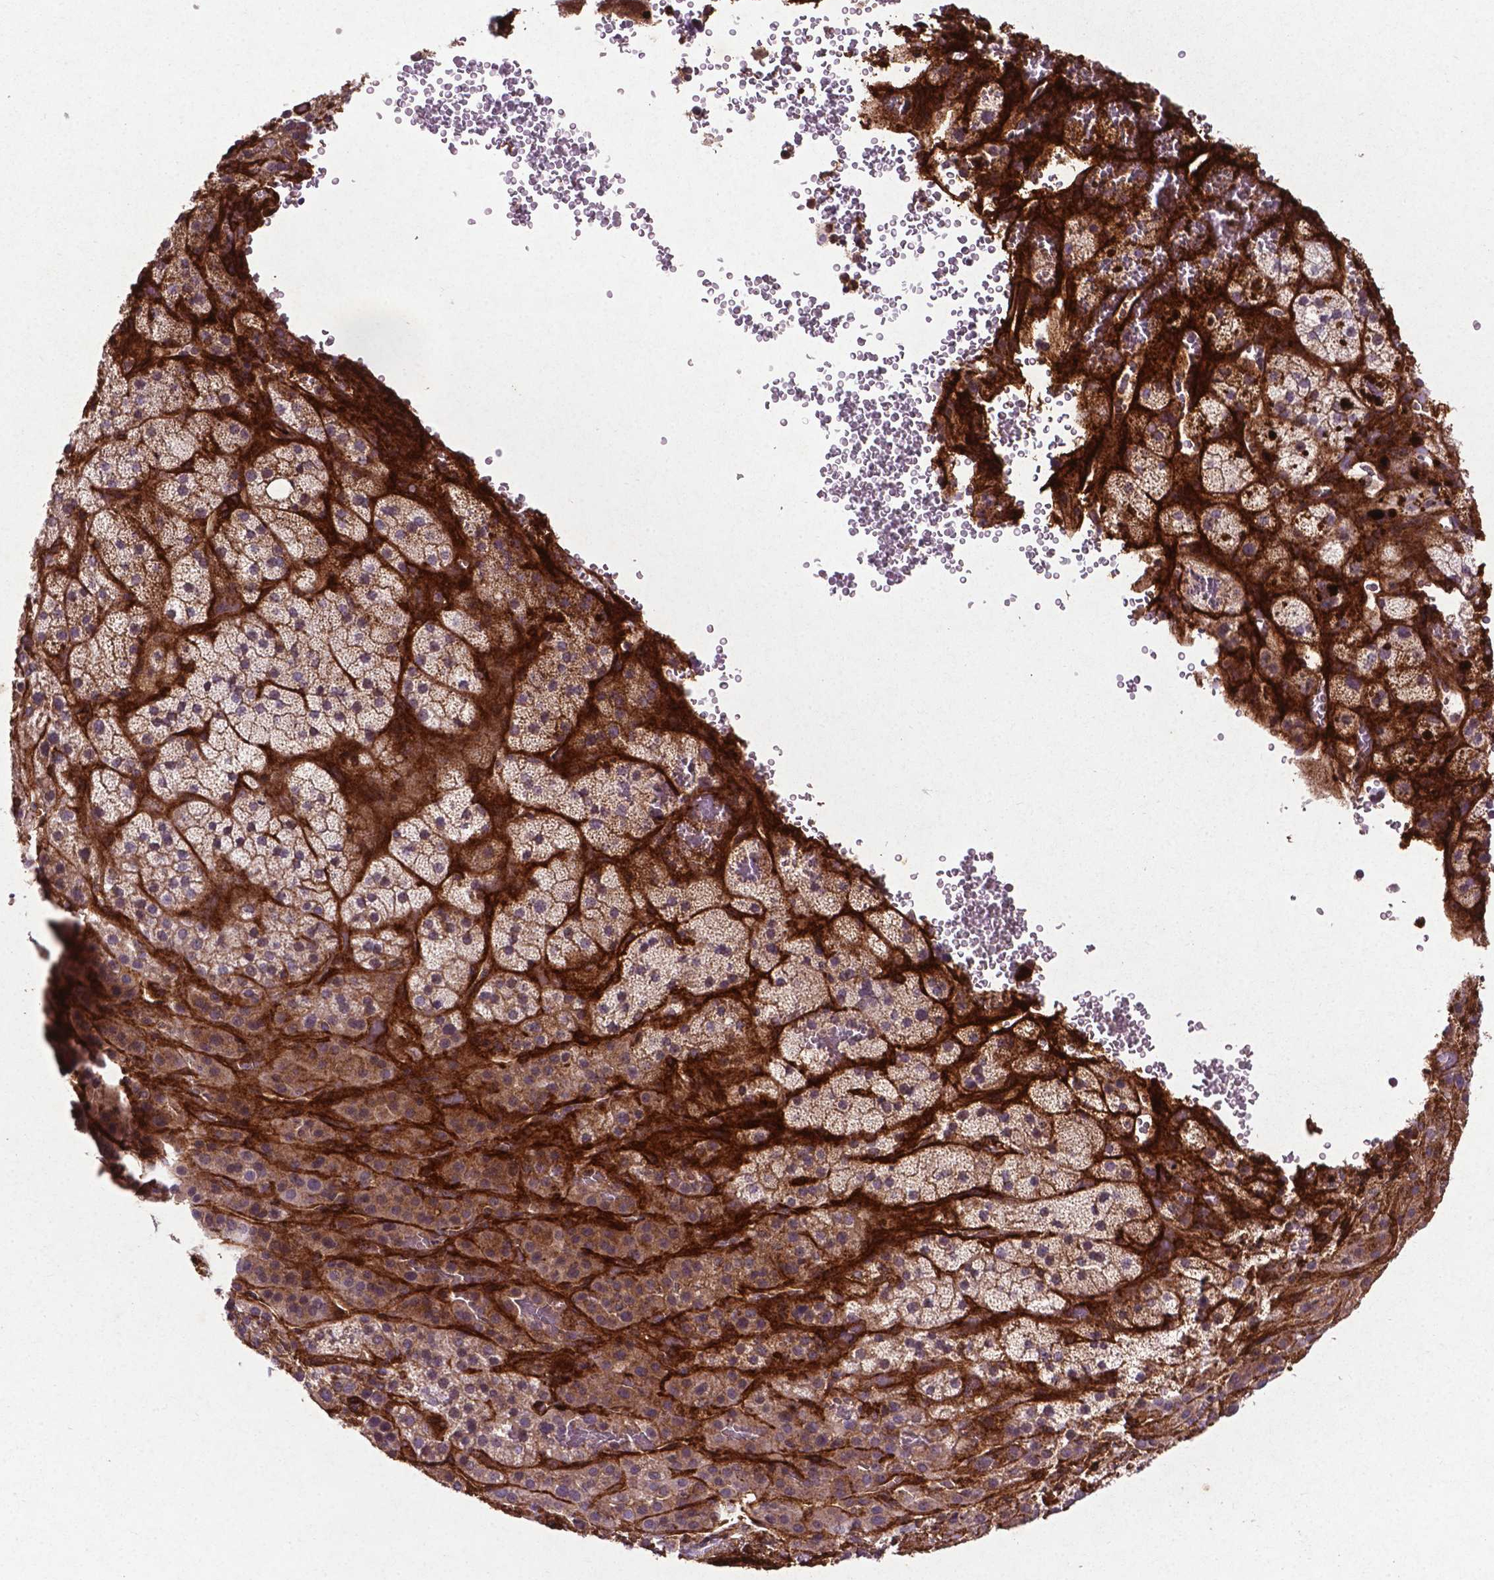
{"staining": {"intensity": "weak", "quantity": "25%-75%", "location": "cytoplasmic/membranous"}, "tissue": "adrenal gland", "cell_type": "Glandular cells", "image_type": "normal", "snomed": [{"axis": "morphology", "description": "Normal tissue, NOS"}, {"axis": "topography", "description": "Adrenal gland"}], "caption": "Glandular cells show weak cytoplasmic/membranous staining in about 25%-75% of cells in normal adrenal gland. The protein is shown in brown color, while the nuclei are stained blue.", "gene": "RRAS", "patient": {"sex": "male", "age": 57}}